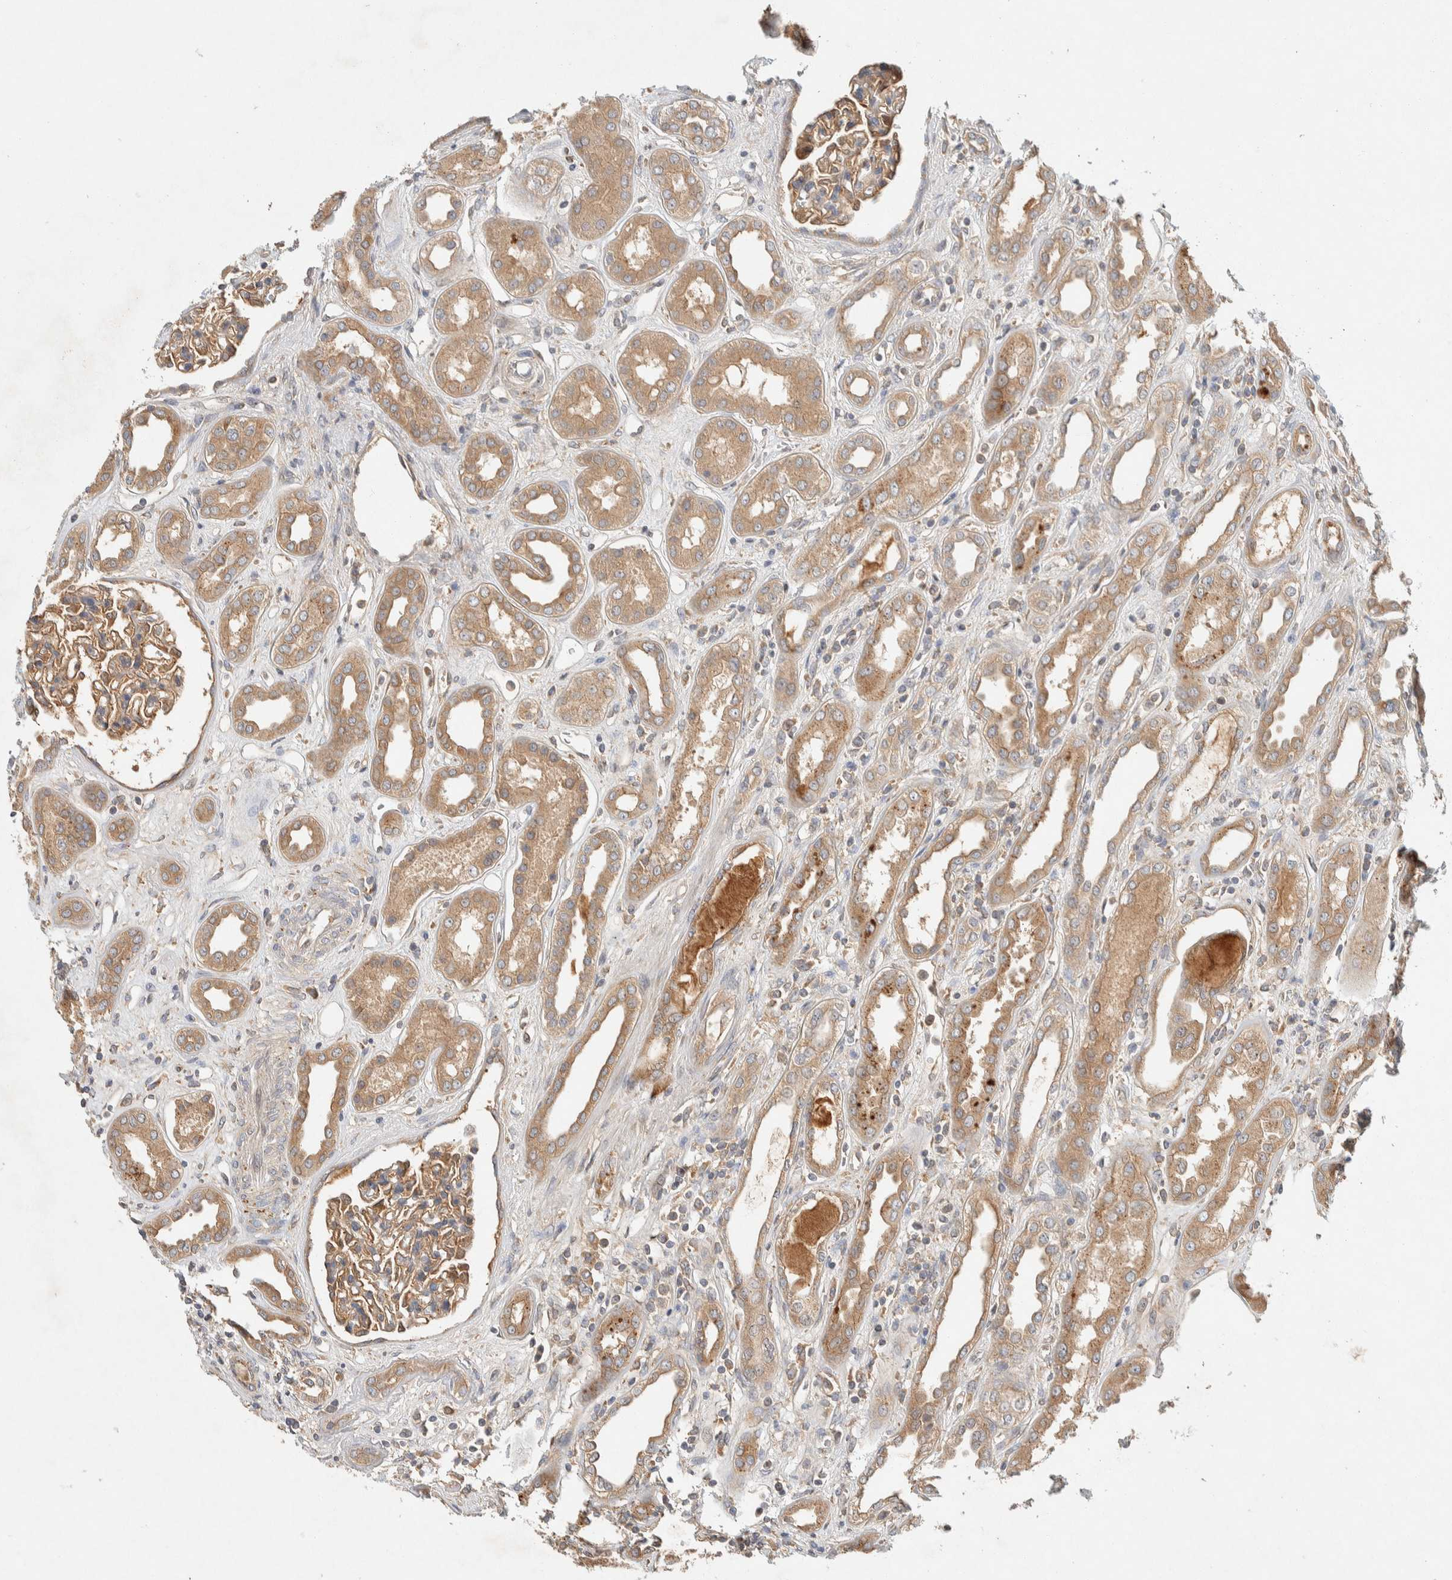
{"staining": {"intensity": "moderate", "quantity": ">75%", "location": "cytoplasmic/membranous"}, "tissue": "kidney", "cell_type": "Cells in glomeruli", "image_type": "normal", "snomed": [{"axis": "morphology", "description": "Normal tissue, NOS"}, {"axis": "topography", "description": "Kidney"}], "caption": "An immunohistochemistry micrograph of benign tissue is shown. Protein staining in brown highlights moderate cytoplasmic/membranous positivity in kidney within cells in glomeruli.", "gene": "PXK", "patient": {"sex": "male", "age": 59}}